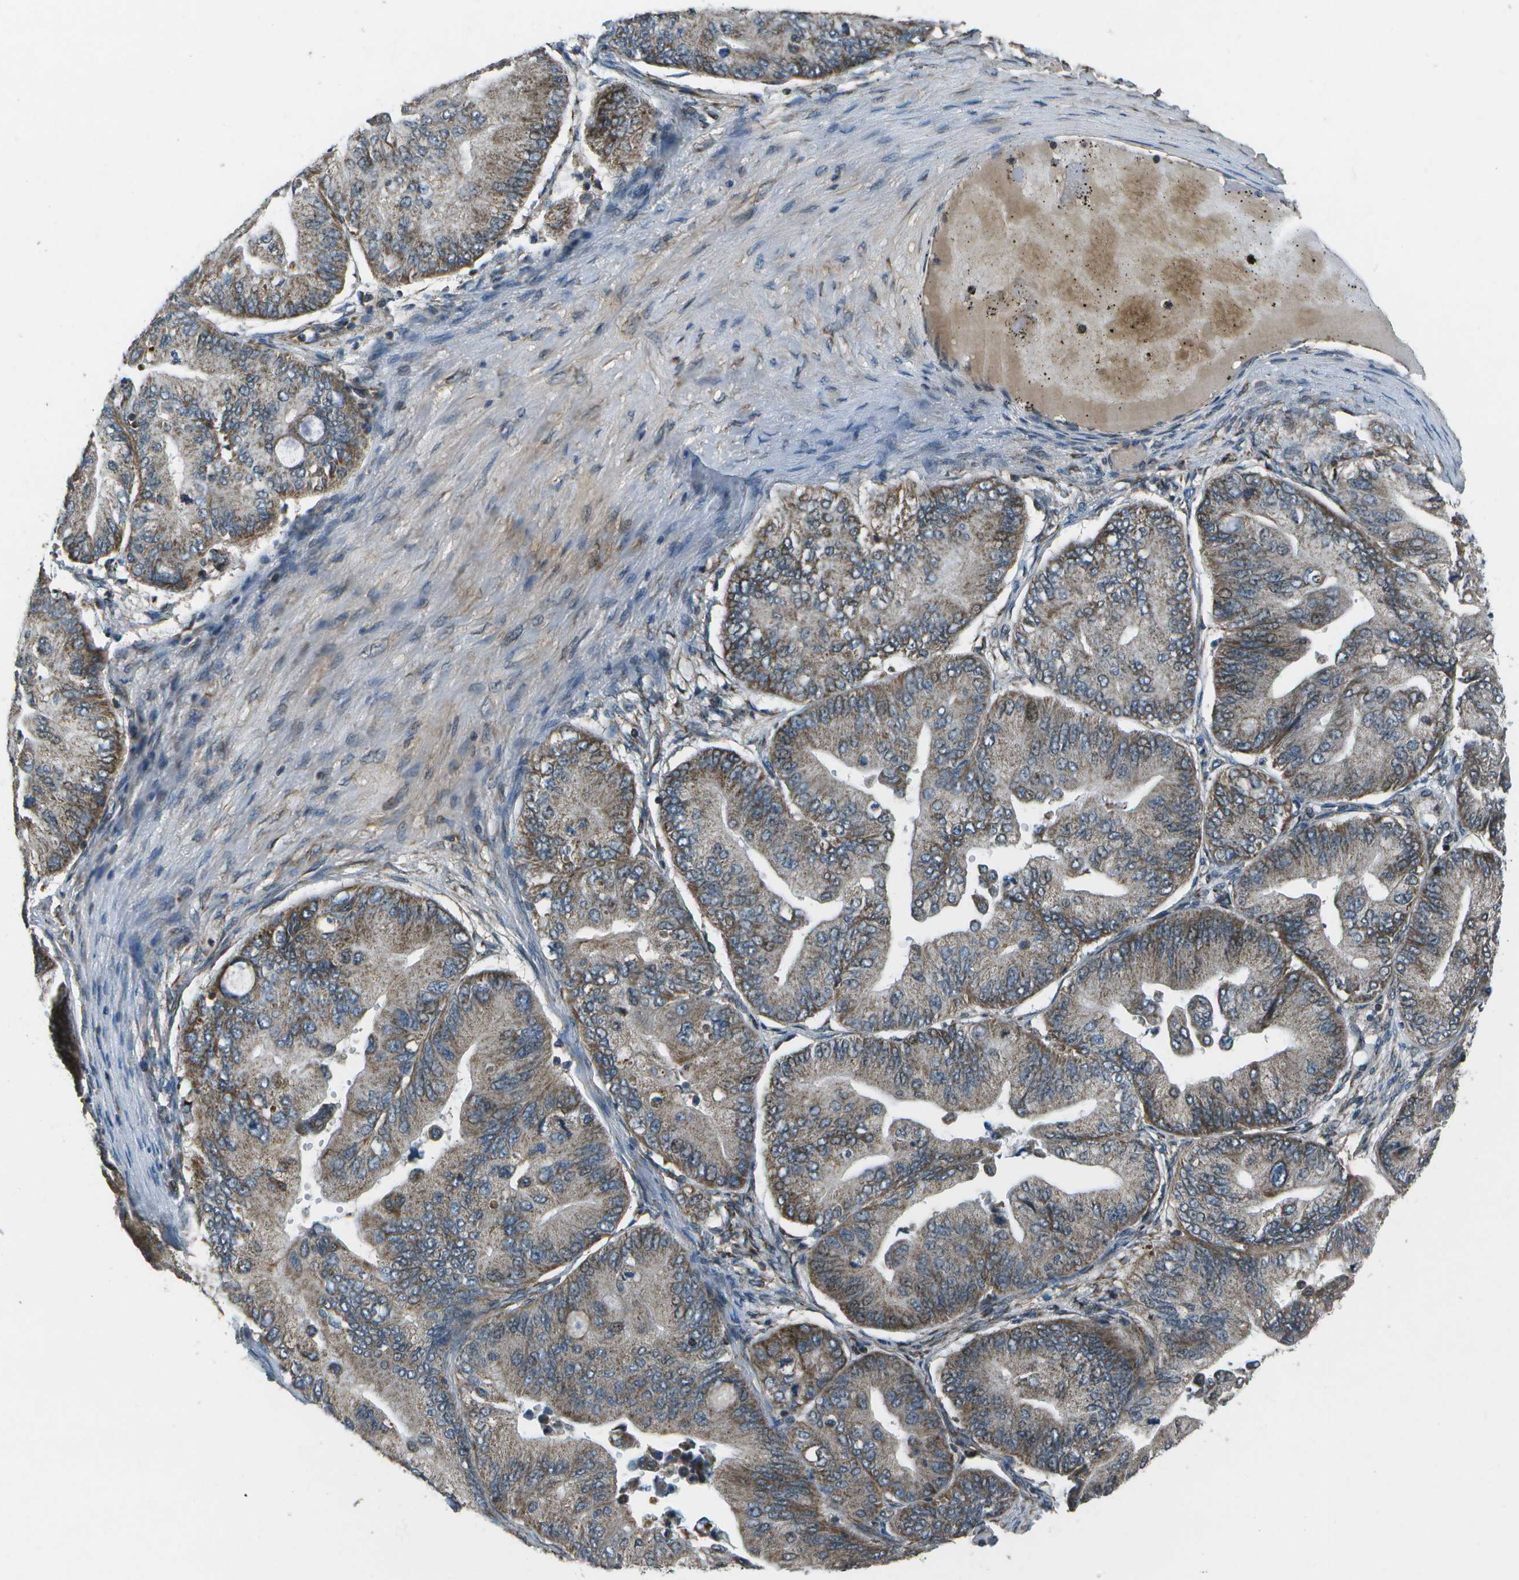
{"staining": {"intensity": "moderate", "quantity": ">75%", "location": "cytoplasmic/membranous"}, "tissue": "ovarian cancer", "cell_type": "Tumor cells", "image_type": "cancer", "snomed": [{"axis": "morphology", "description": "Cystadenocarcinoma, mucinous, NOS"}, {"axis": "topography", "description": "Ovary"}], "caption": "High-magnification brightfield microscopy of mucinous cystadenocarcinoma (ovarian) stained with DAB (brown) and counterstained with hematoxylin (blue). tumor cells exhibit moderate cytoplasmic/membranous positivity is identified in about>75% of cells.", "gene": "EIF2AK1", "patient": {"sex": "female", "age": 61}}